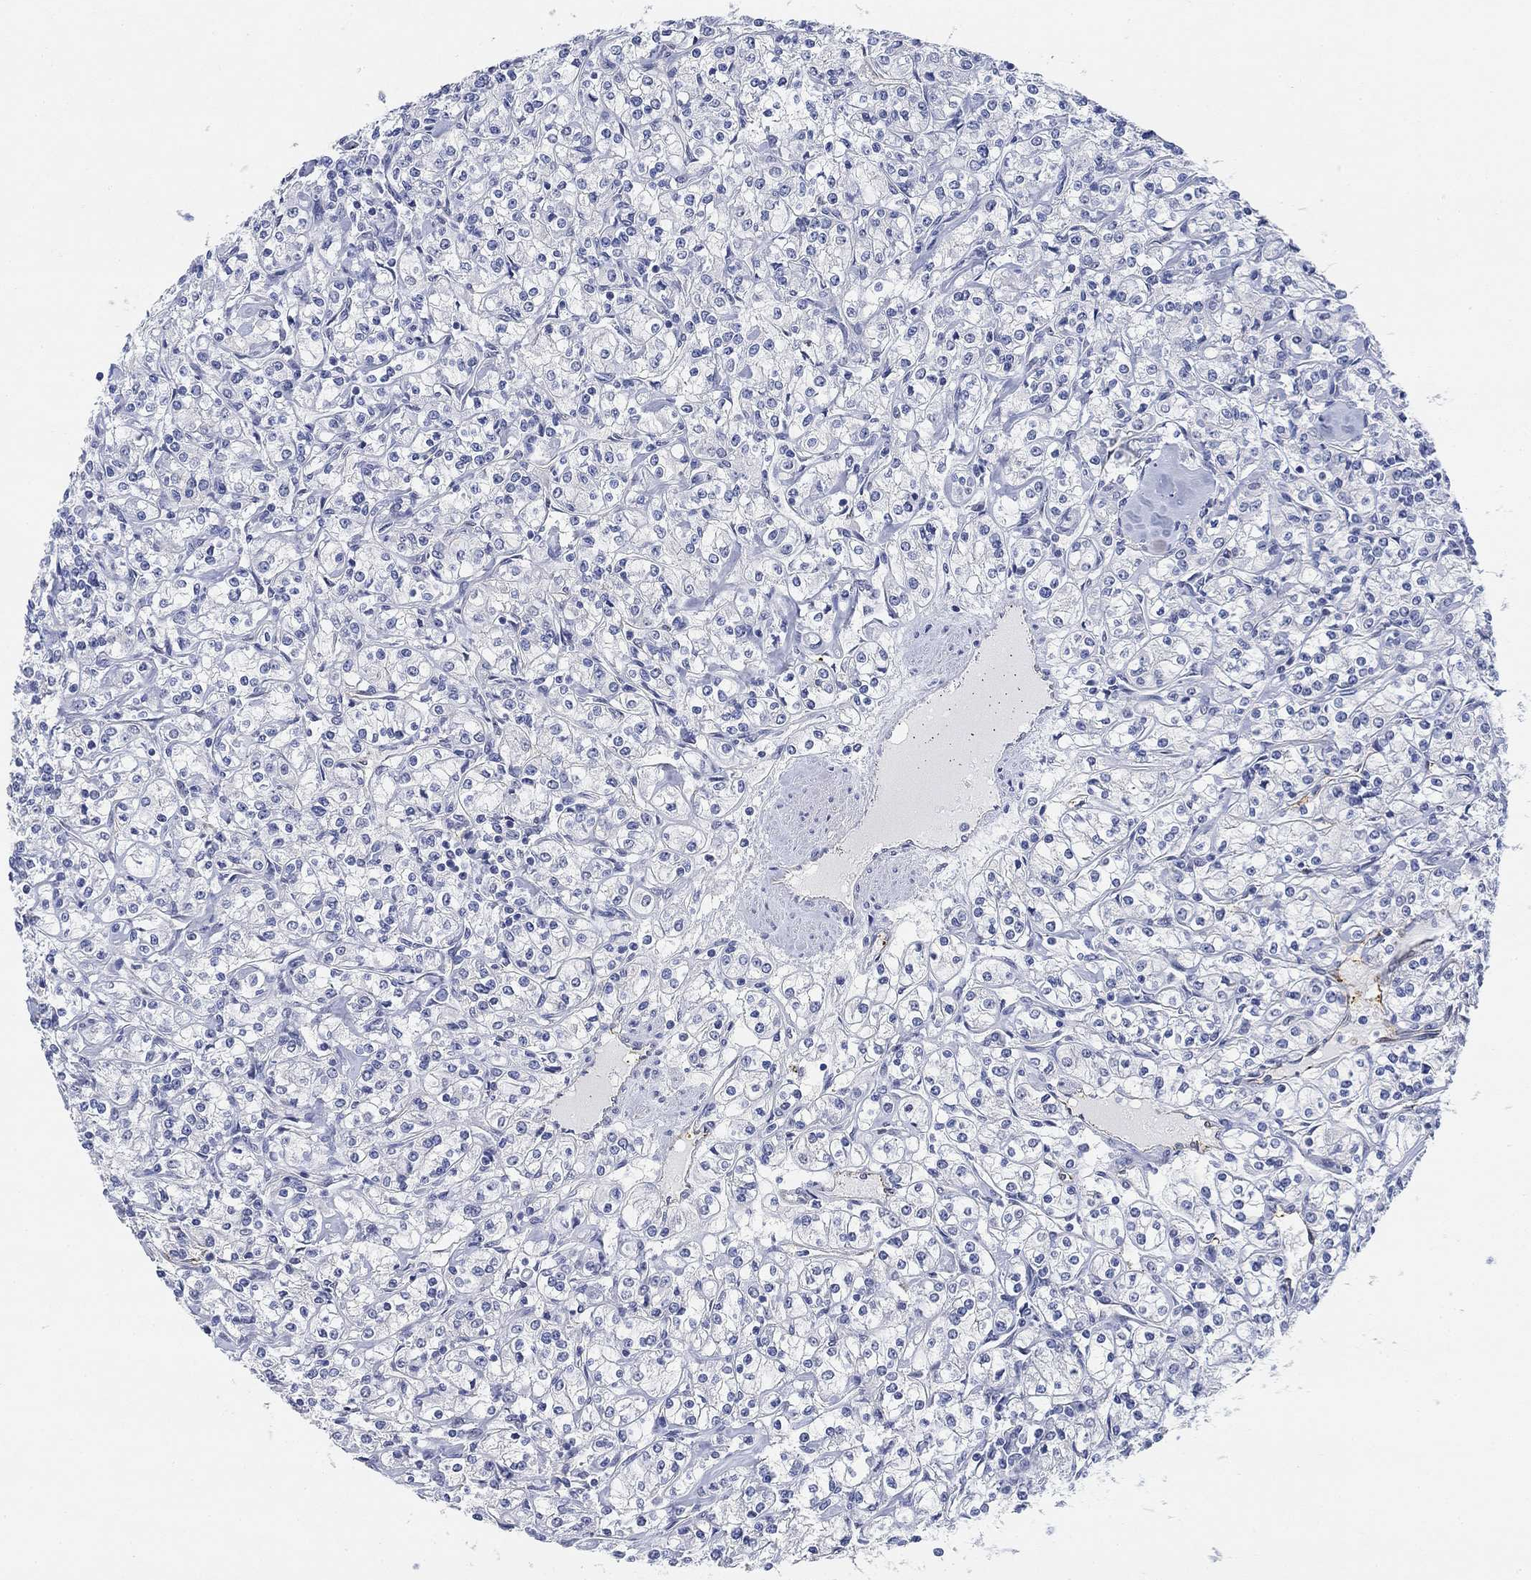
{"staining": {"intensity": "negative", "quantity": "none", "location": "none"}, "tissue": "renal cancer", "cell_type": "Tumor cells", "image_type": "cancer", "snomed": [{"axis": "morphology", "description": "Adenocarcinoma, NOS"}, {"axis": "topography", "description": "Kidney"}], "caption": "The immunohistochemistry (IHC) histopathology image has no significant expression in tumor cells of adenocarcinoma (renal) tissue.", "gene": "PAX6", "patient": {"sex": "male", "age": 77}}